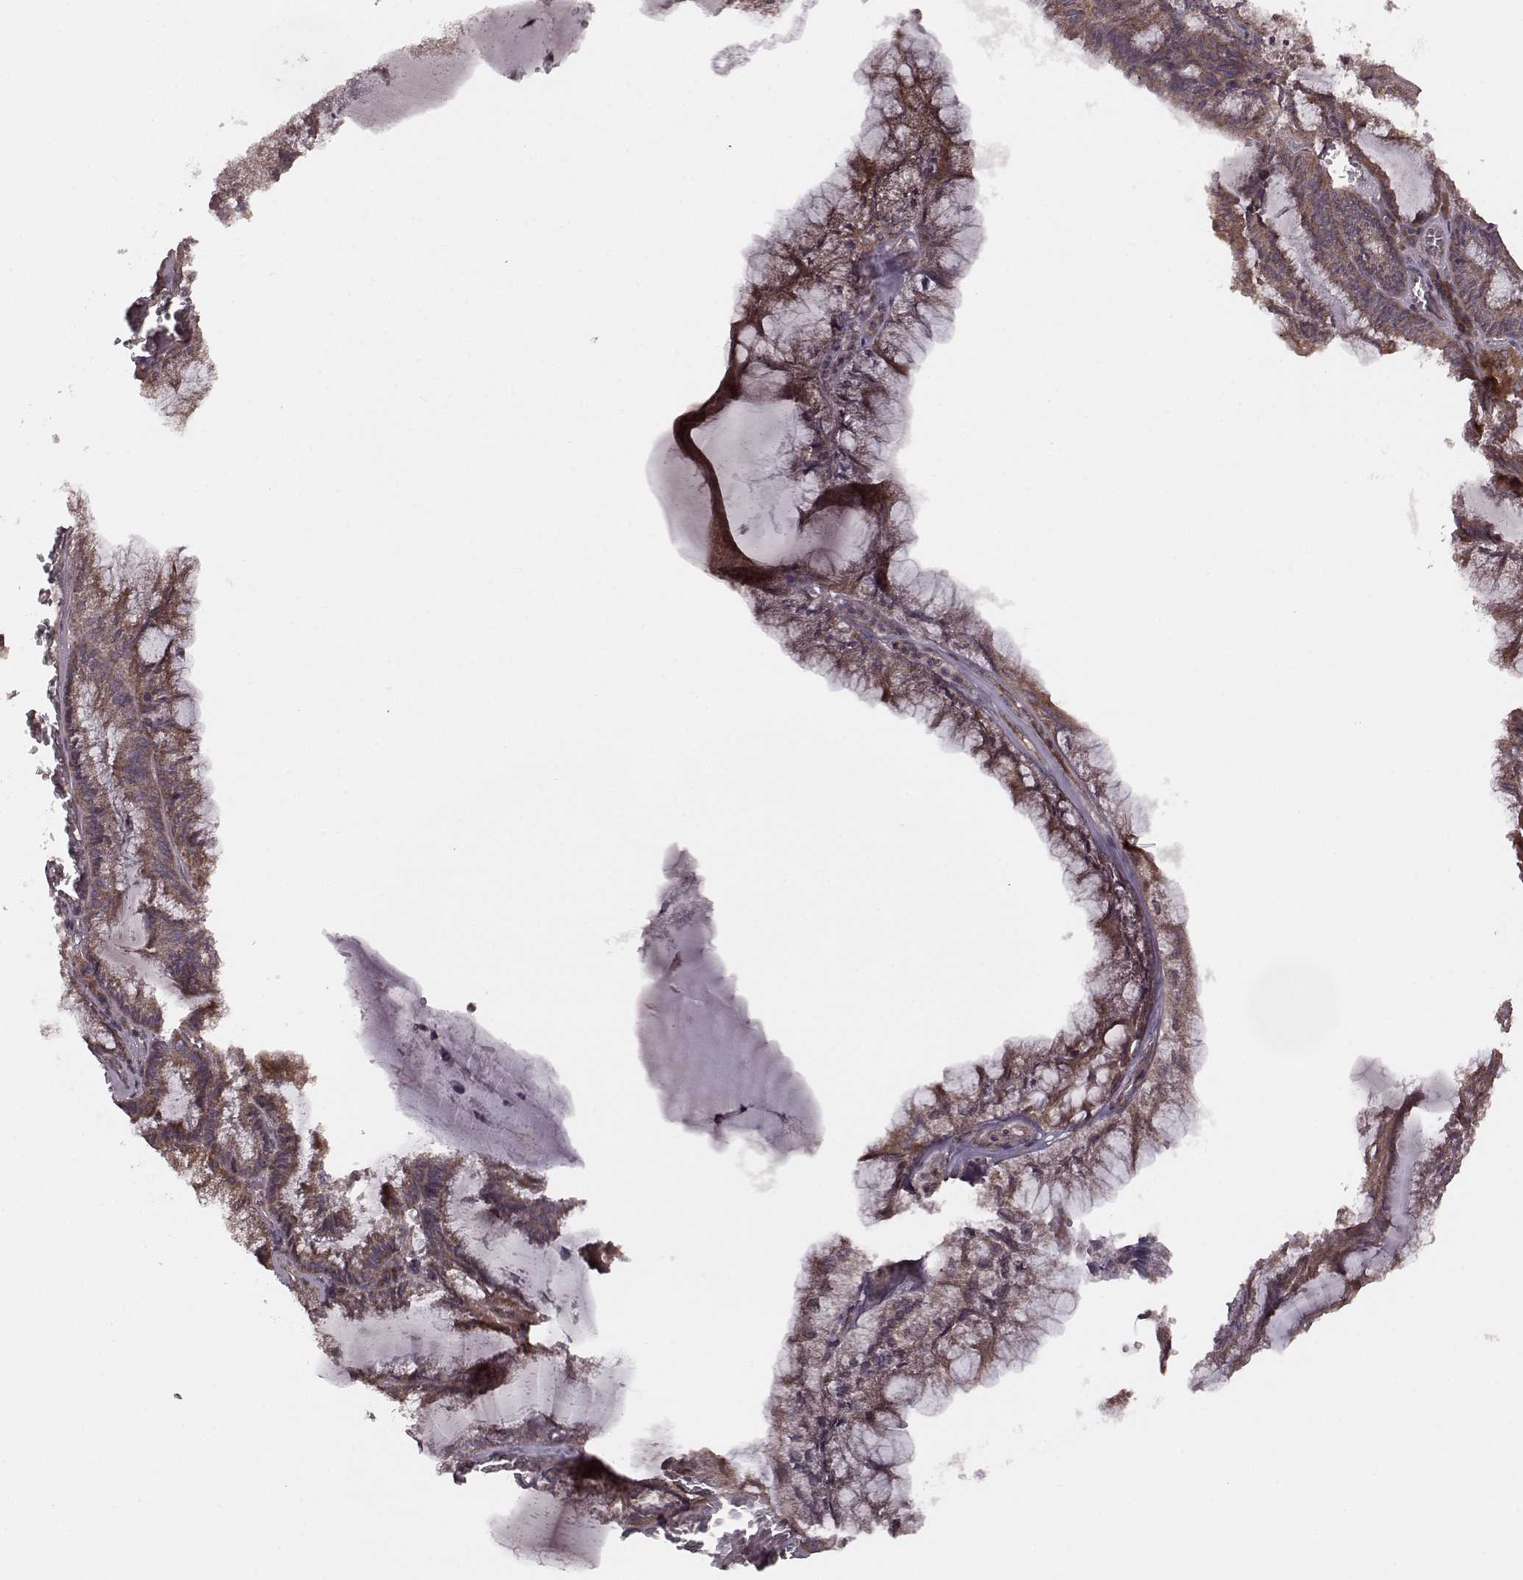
{"staining": {"intensity": "moderate", "quantity": ">75%", "location": "cytoplasmic/membranous"}, "tissue": "endometrial cancer", "cell_type": "Tumor cells", "image_type": "cancer", "snomed": [{"axis": "morphology", "description": "Carcinoma, NOS"}, {"axis": "topography", "description": "Endometrium"}], "caption": "The photomicrograph shows a brown stain indicating the presence of a protein in the cytoplasmic/membranous of tumor cells in endometrial carcinoma.", "gene": "AGPAT1", "patient": {"sex": "female", "age": 62}}